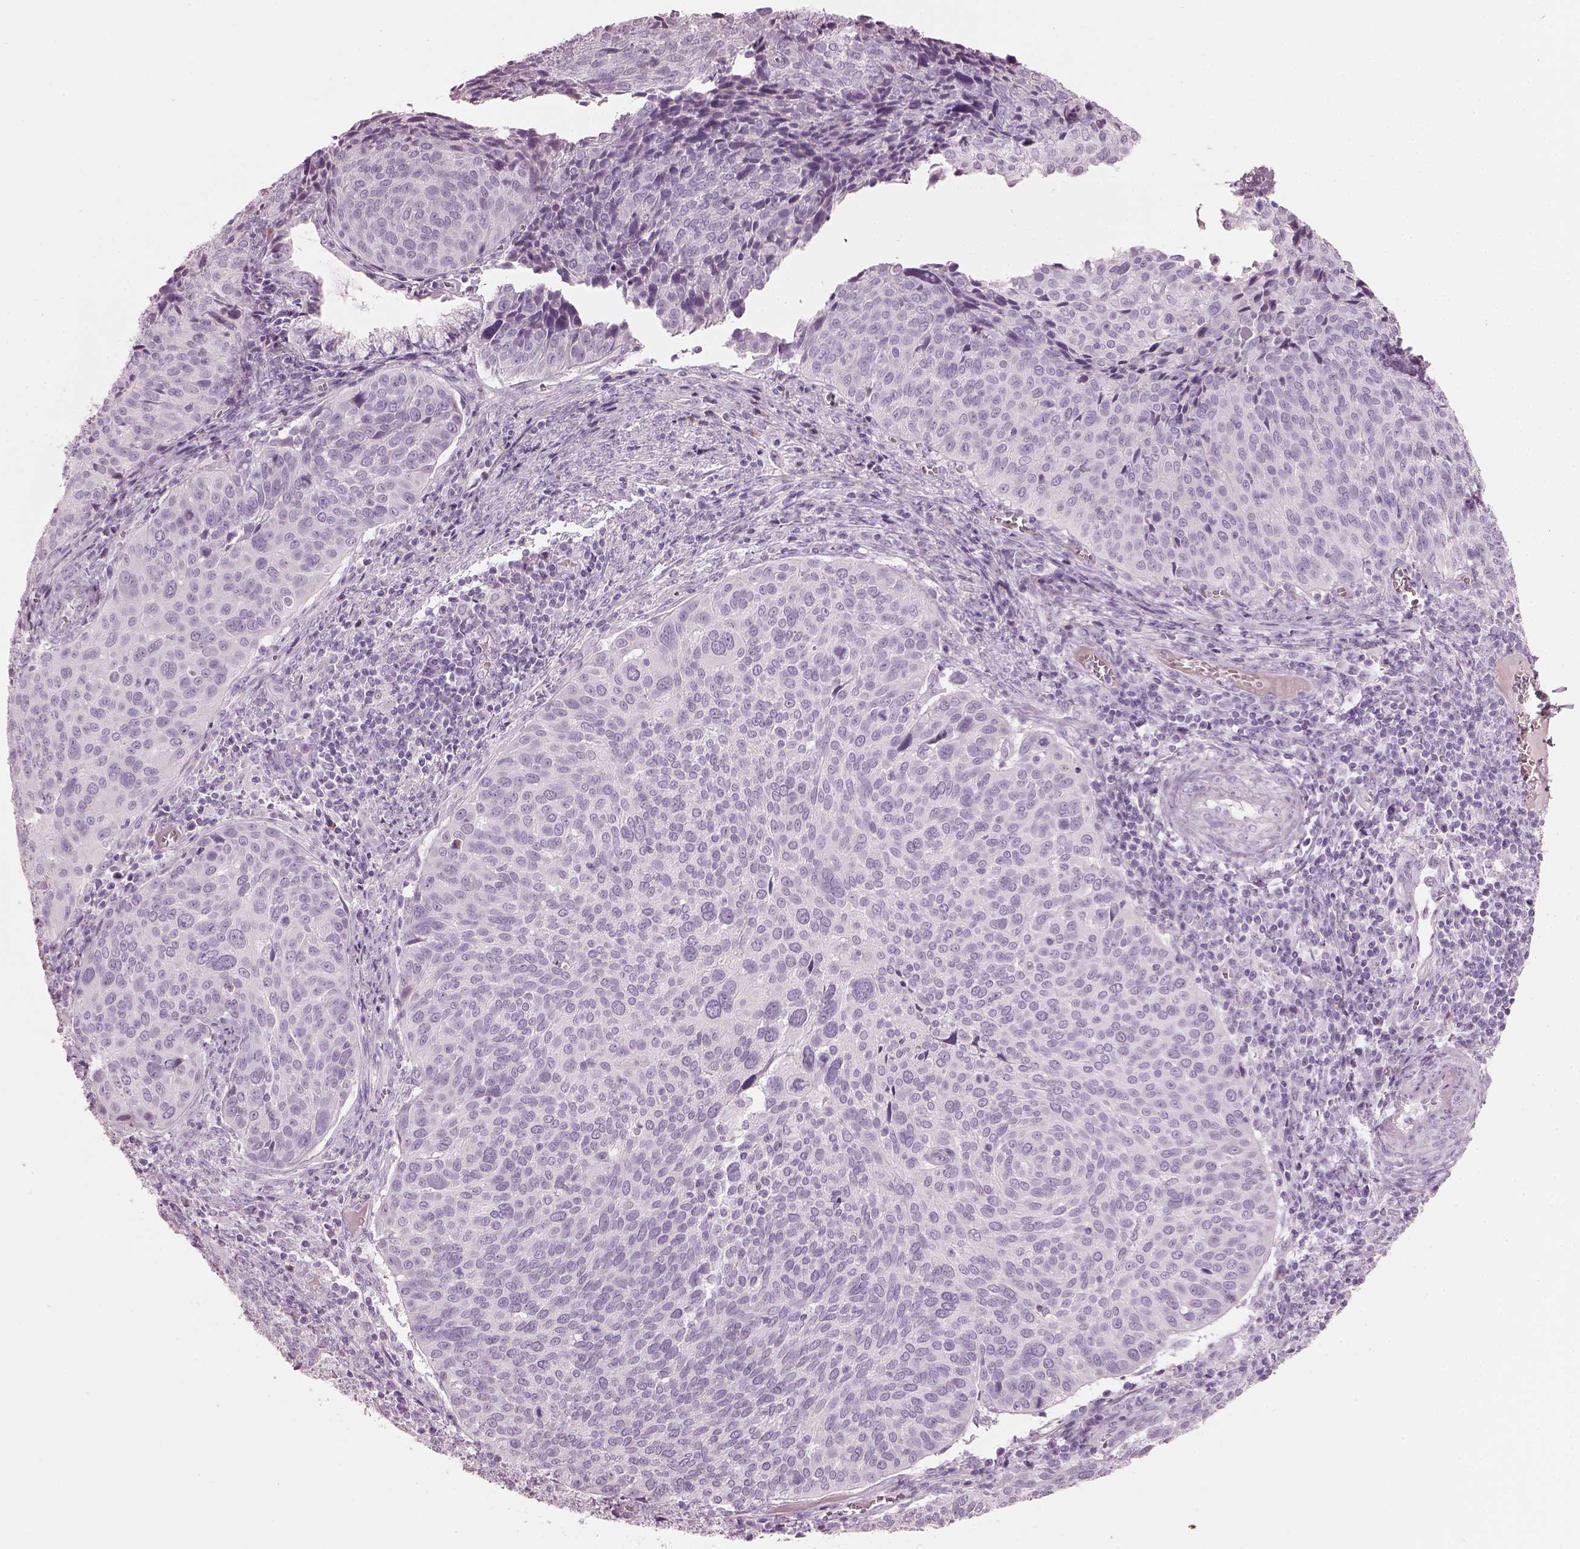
{"staining": {"intensity": "negative", "quantity": "none", "location": "none"}, "tissue": "cervical cancer", "cell_type": "Tumor cells", "image_type": "cancer", "snomed": [{"axis": "morphology", "description": "Squamous cell carcinoma, NOS"}, {"axis": "topography", "description": "Cervix"}], "caption": "A high-resolution photomicrograph shows immunohistochemistry (IHC) staining of cervical squamous cell carcinoma, which reveals no significant positivity in tumor cells. (Brightfield microscopy of DAB (3,3'-diaminobenzidine) immunohistochemistry at high magnification).", "gene": "HYDIN", "patient": {"sex": "female", "age": 39}}